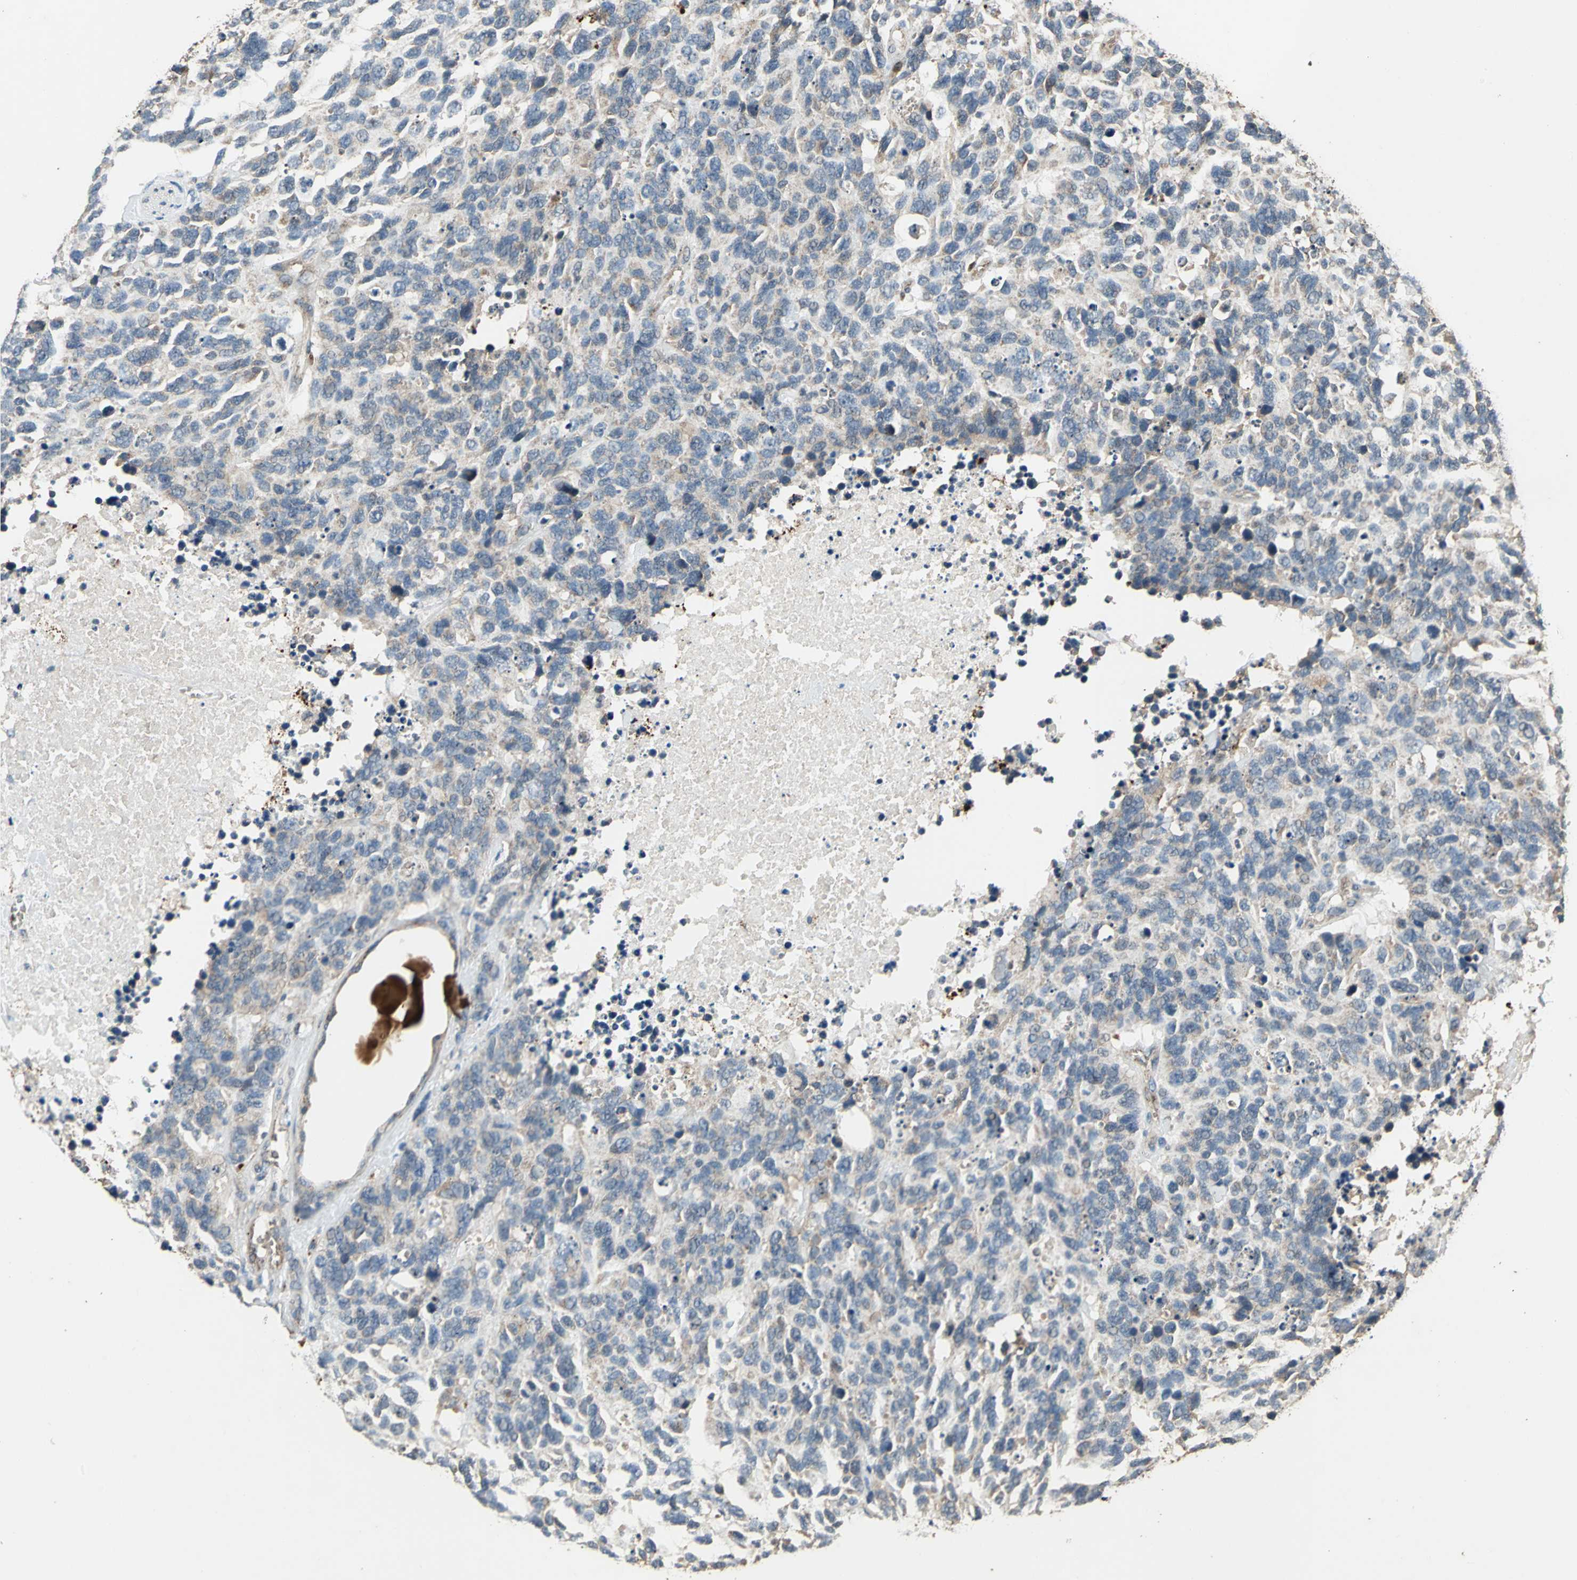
{"staining": {"intensity": "moderate", "quantity": "25%-75%", "location": "cytoplasmic/membranous"}, "tissue": "lung cancer", "cell_type": "Tumor cells", "image_type": "cancer", "snomed": [{"axis": "morphology", "description": "Neoplasm, malignant, NOS"}, {"axis": "topography", "description": "Lung"}], "caption": "Lung cancer (malignant neoplasm) stained for a protein demonstrates moderate cytoplasmic/membranous positivity in tumor cells. (brown staining indicates protein expression, while blue staining denotes nuclei).", "gene": "POLRMT", "patient": {"sex": "female", "age": 58}}